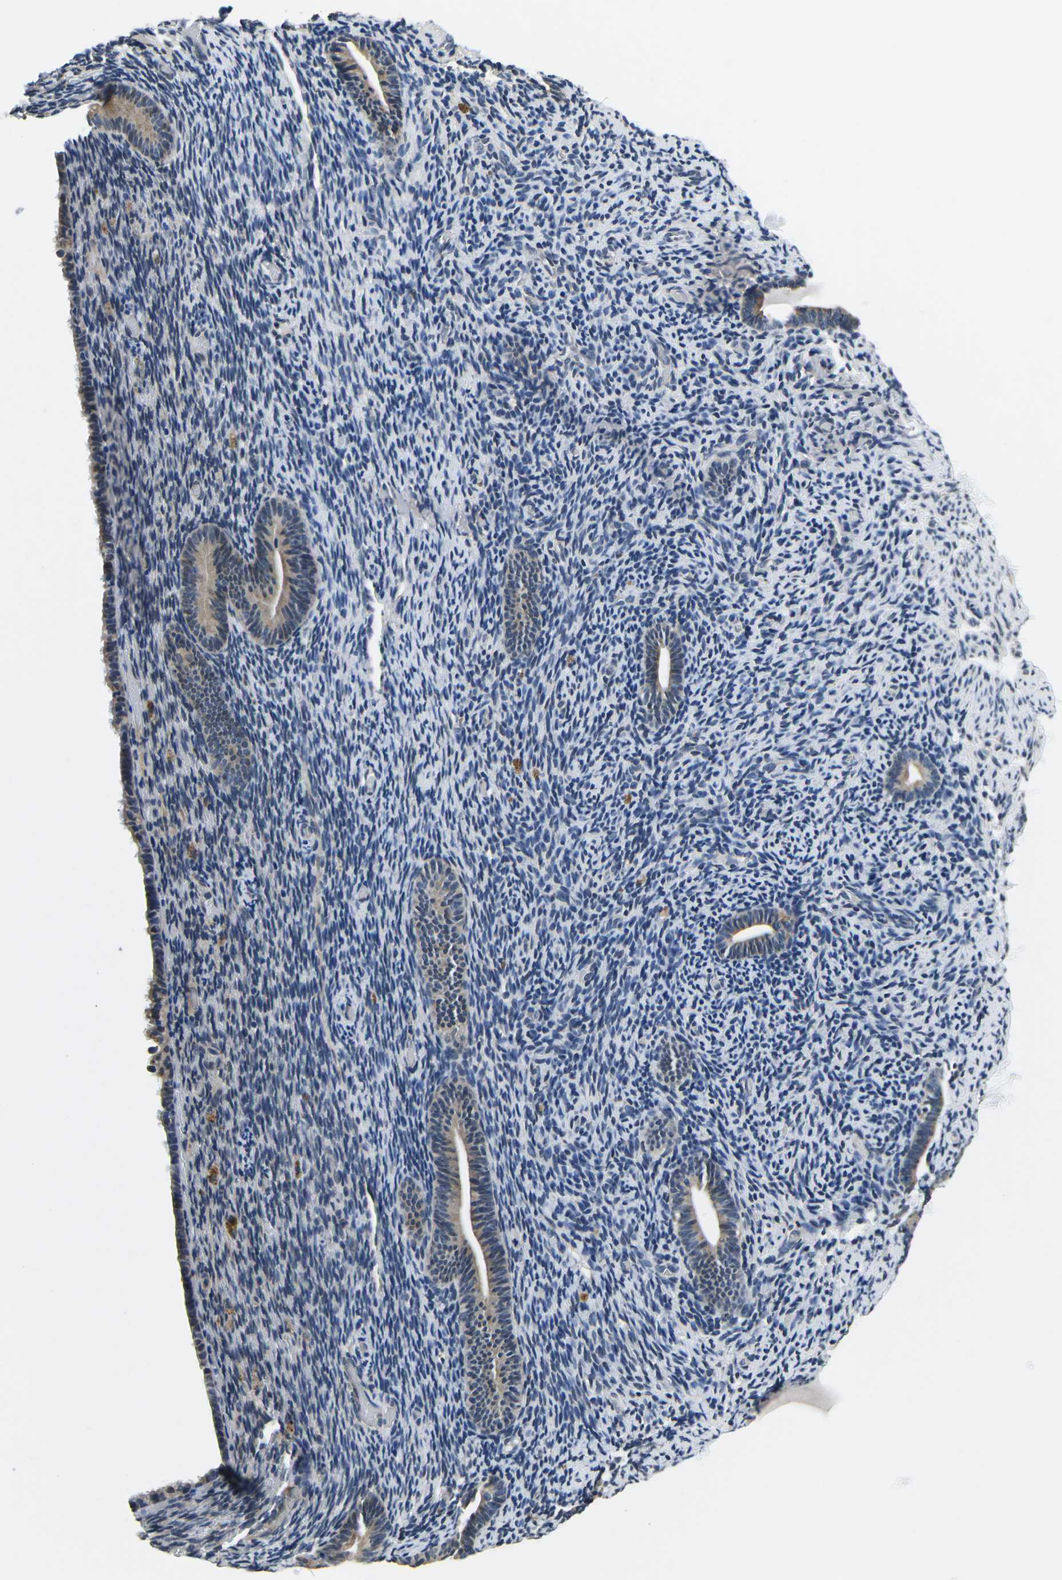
{"staining": {"intensity": "negative", "quantity": "none", "location": "none"}, "tissue": "endometrium", "cell_type": "Cells in endometrial stroma", "image_type": "normal", "snomed": [{"axis": "morphology", "description": "Normal tissue, NOS"}, {"axis": "topography", "description": "Endometrium"}], "caption": "High magnification brightfield microscopy of benign endometrium stained with DAB (brown) and counterstained with hematoxylin (blue): cells in endometrial stroma show no significant expression. (Brightfield microscopy of DAB immunohistochemistry at high magnification).", "gene": "SNX10", "patient": {"sex": "female", "age": 51}}